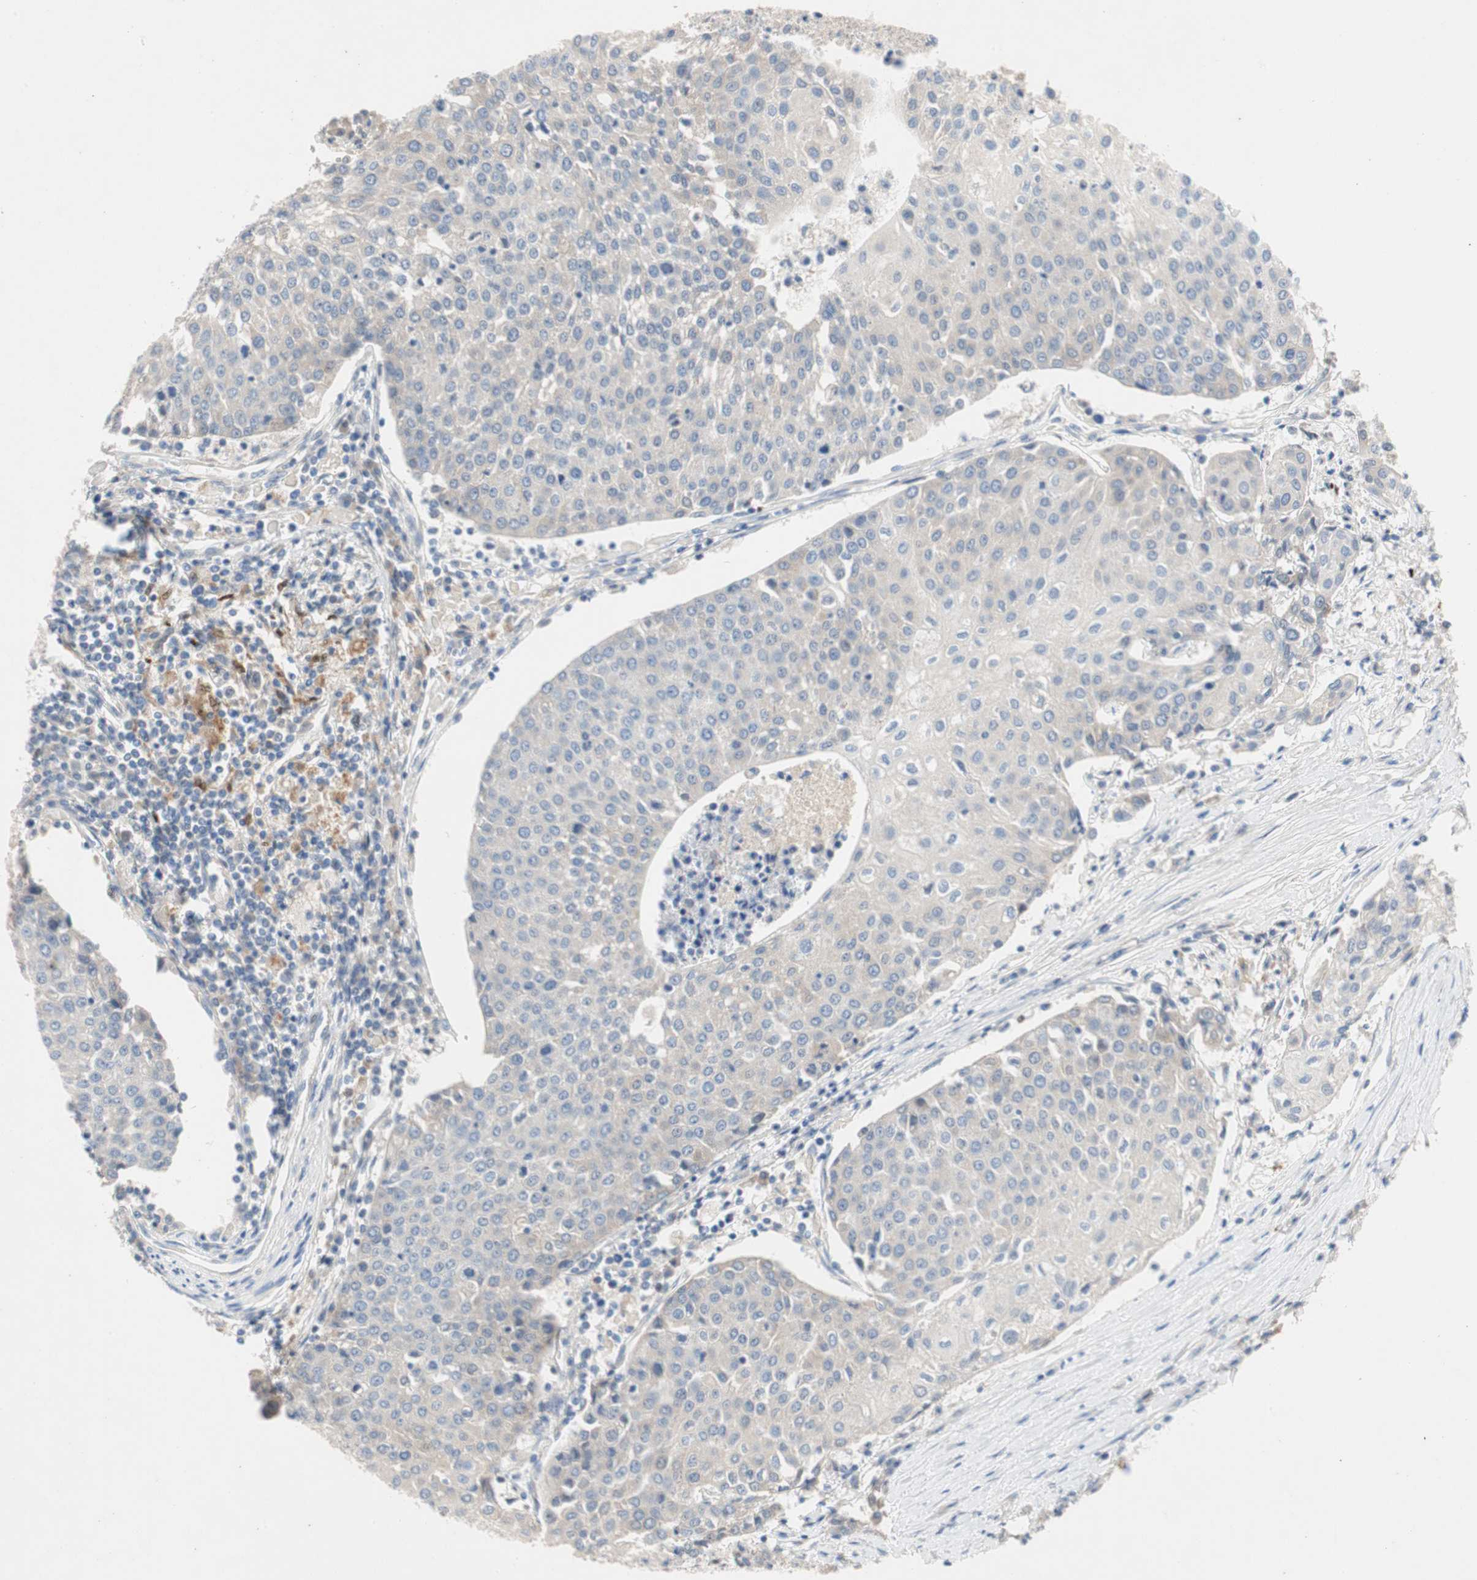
{"staining": {"intensity": "negative", "quantity": "none", "location": "none"}, "tissue": "urothelial cancer", "cell_type": "Tumor cells", "image_type": "cancer", "snomed": [{"axis": "morphology", "description": "Urothelial carcinoma, High grade"}, {"axis": "topography", "description": "Urinary bladder"}], "caption": "High power microscopy histopathology image of an immunohistochemistry (IHC) photomicrograph of urothelial cancer, revealing no significant positivity in tumor cells. (DAB immunohistochemistry (IHC) with hematoxylin counter stain).", "gene": "RELB", "patient": {"sex": "female", "age": 85}}